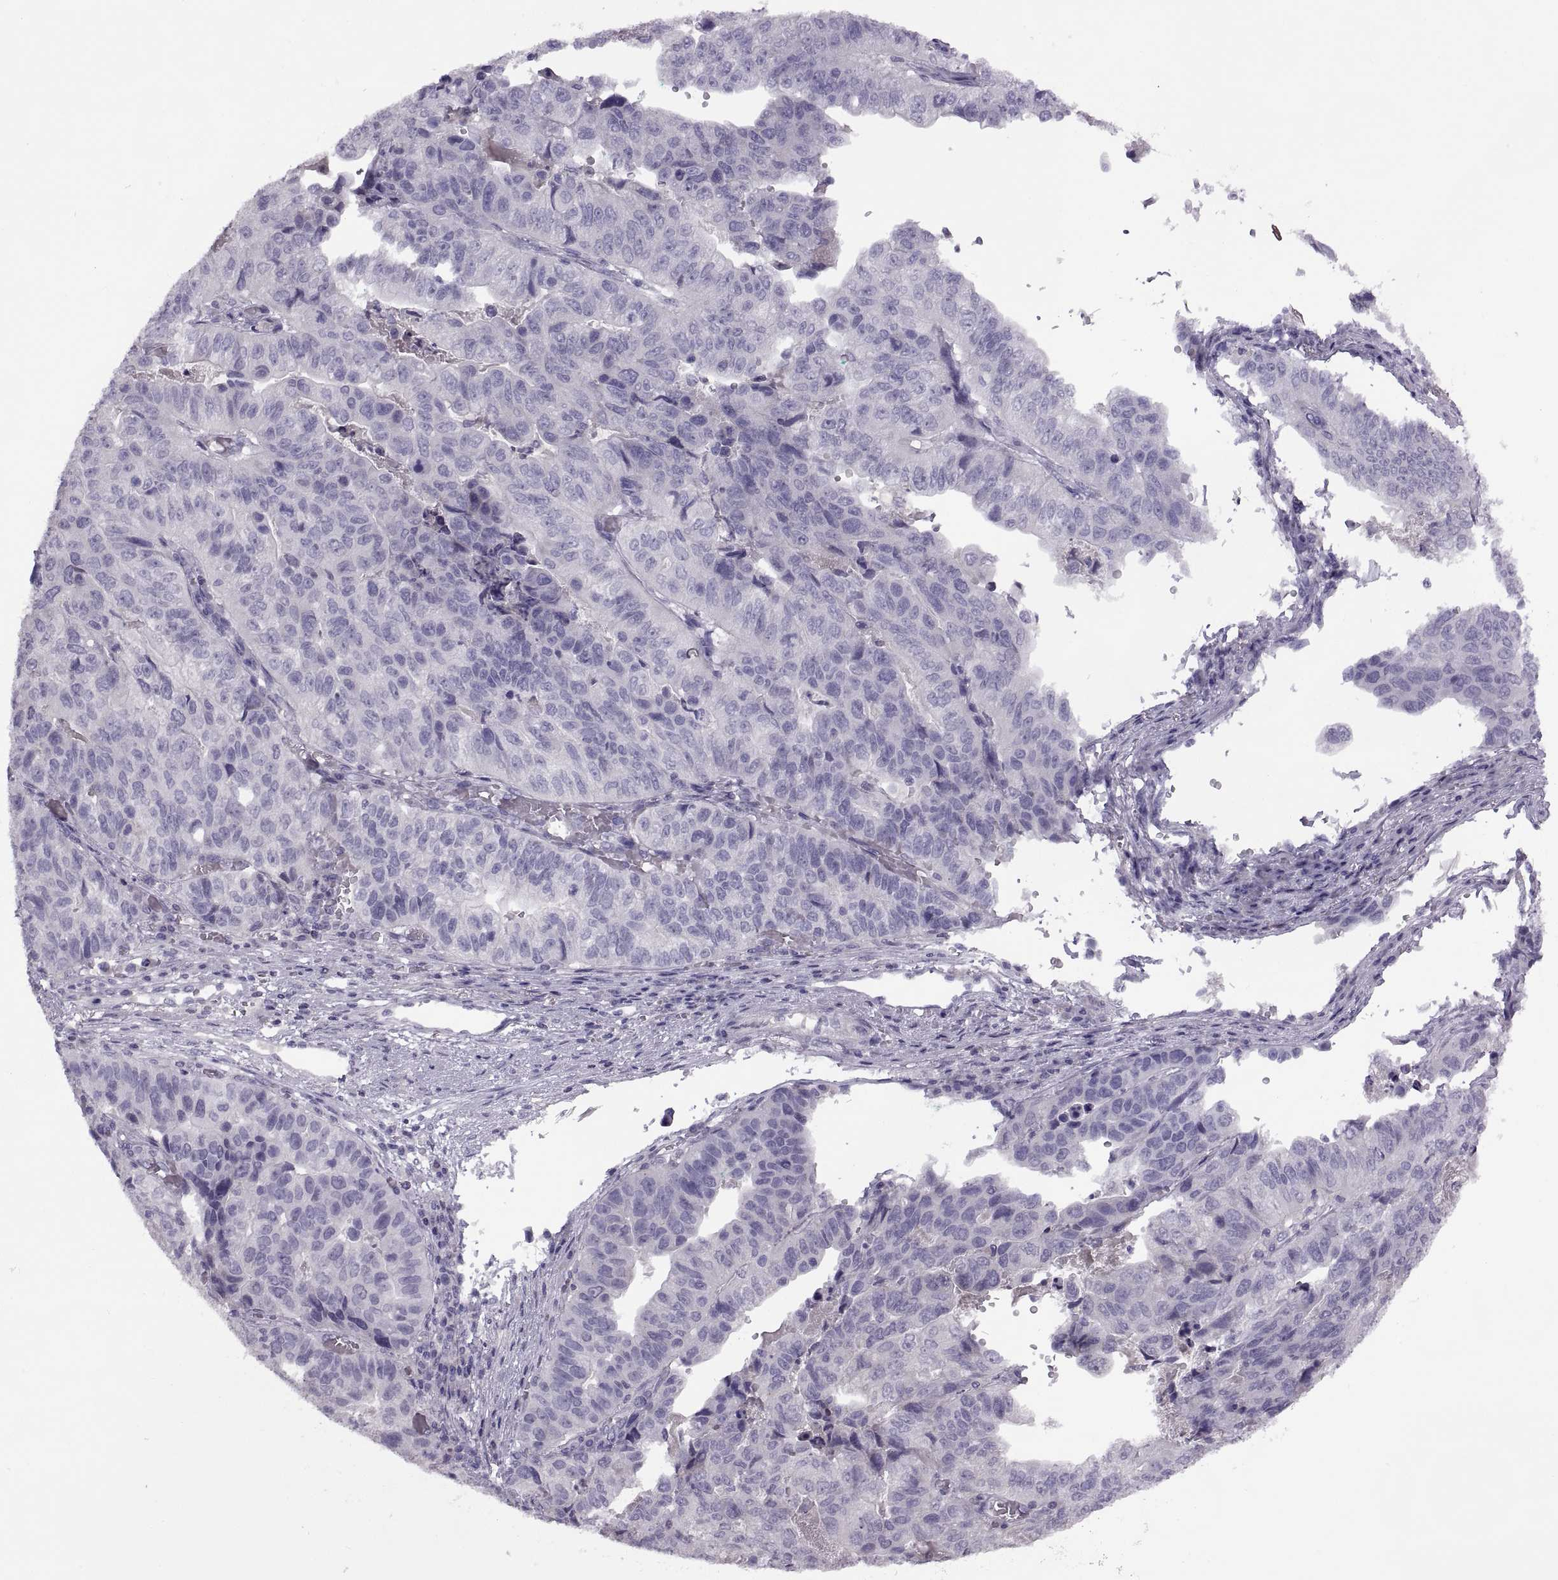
{"staining": {"intensity": "negative", "quantity": "none", "location": "none"}, "tissue": "stomach cancer", "cell_type": "Tumor cells", "image_type": "cancer", "snomed": [{"axis": "morphology", "description": "Adenocarcinoma, NOS"}, {"axis": "topography", "description": "Stomach, upper"}], "caption": "Immunohistochemistry (IHC) of stomach adenocarcinoma reveals no expression in tumor cells.", "gene": "RSPH6A", "patient": {"sex": "female", "age": 67}}